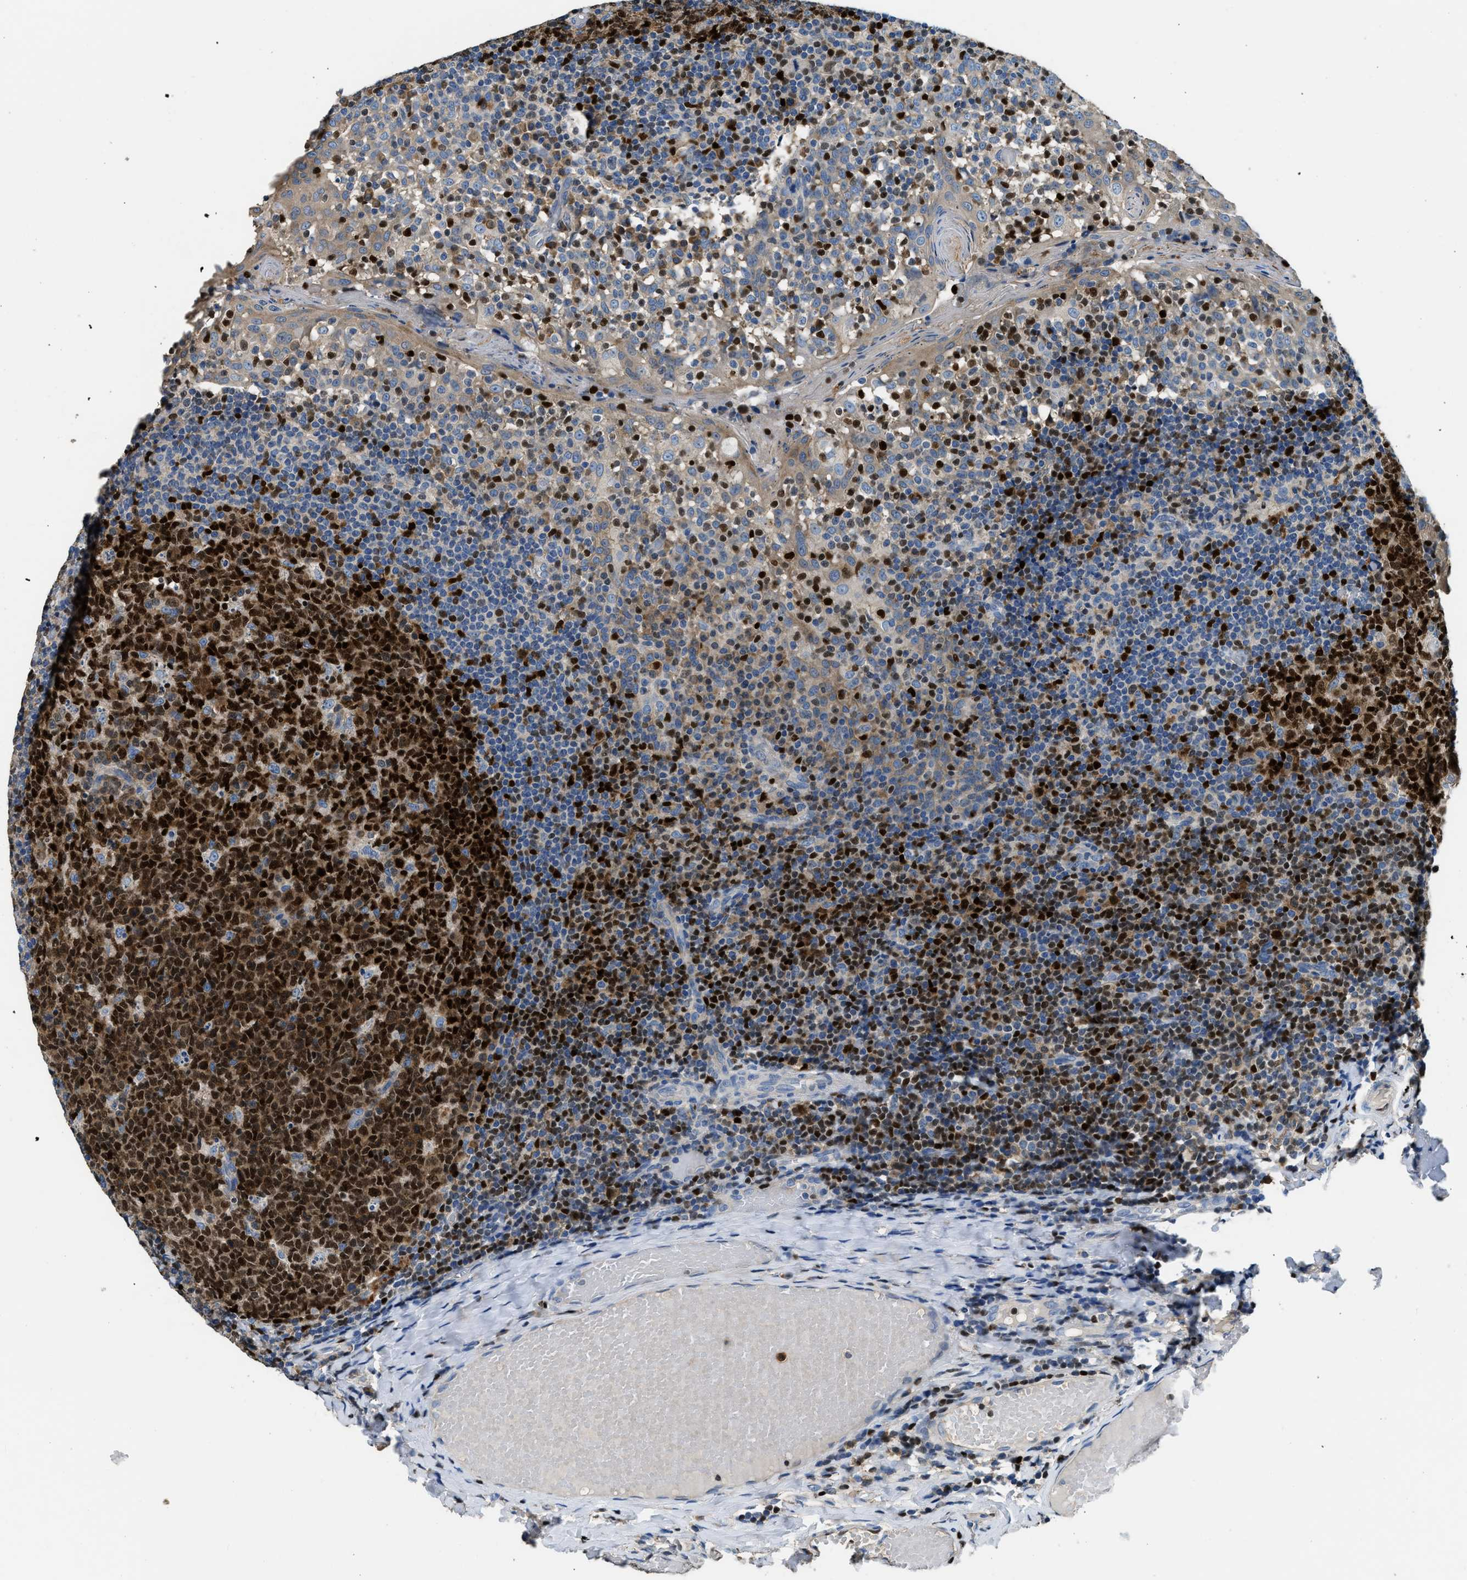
{"staining": {"intensity": "strong", "quantity": ">75%", "location": "nuclear"}, "tissue": "tonsil", "cell_type": "Germinal center cells", "image_type": "normal", "snomed": [{"axis": "morphology", "description": "Normal tissue, NOS"}, {"axis": "topography", "description": "Tonsil"}], "caption": "Brown immunohistochemical staining in normal tonsil reveals strong nuclear staining in about >75% of germinal center cells. The staining was performed using DAB to visualize the protein expression in brown, while the nuclei were stained in blue with hematoxylin (Magnification: 20x).", "gene": "TOX", "patient": {"sex": "female", "age": 19}}